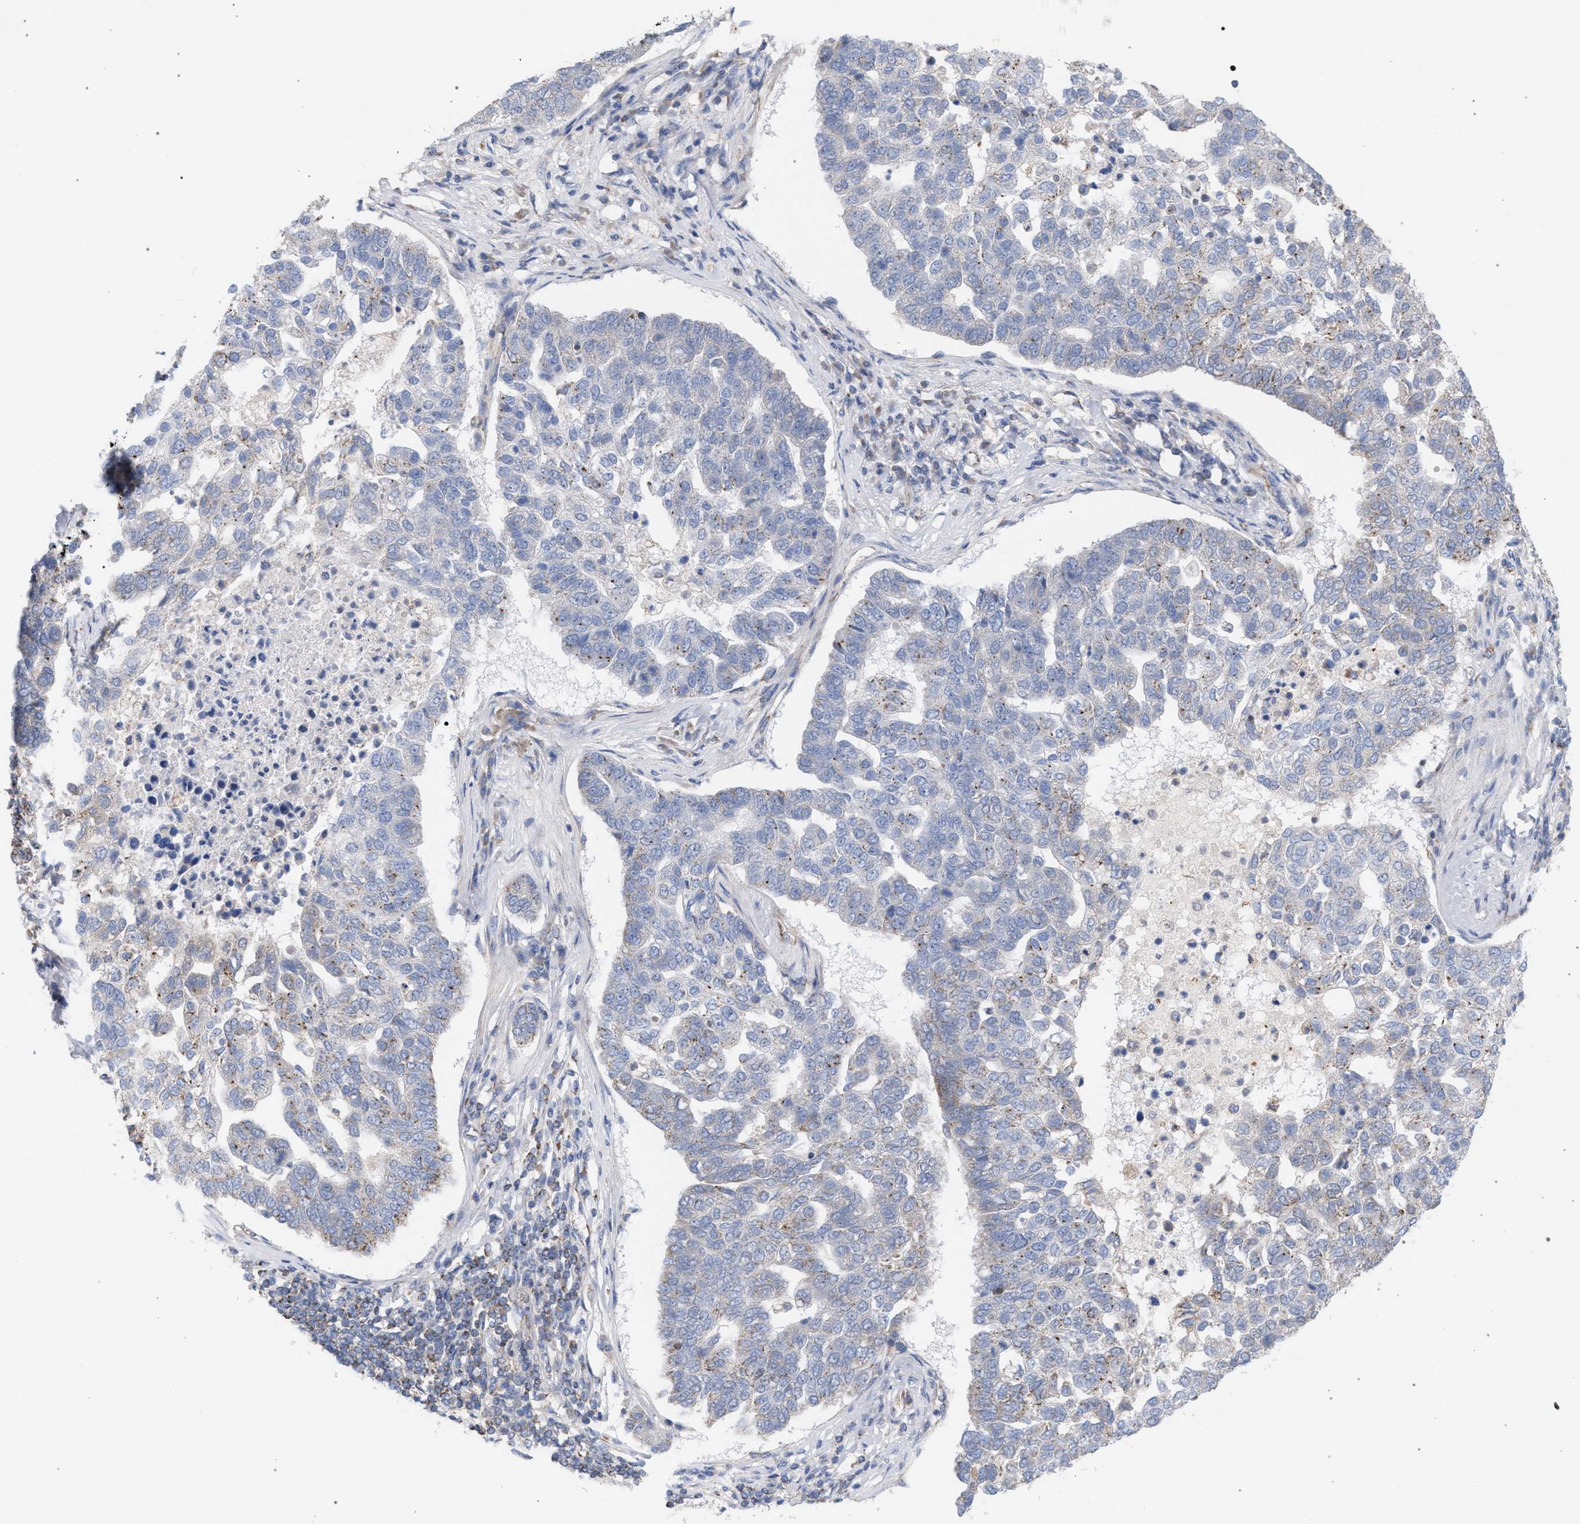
{"staining": {"intensity": "negative", "quantity": "none", "location": "none"}, "tissue": "pancreatic cancer", "cell_type": "Tumor cells", "image_type": "cancer", "snomed": [{"axis": "morphology", "description": "Adenocarcinoma, NOS"}, {"axis": "topography", "description": "Pancreas"}], "caption": "Human pancreatic cancer stained for a protein using immunohistochemistry displays no staining in tumor cells.", "gene": "ECI2", "patient": {"sex": "female", "age": 61}}